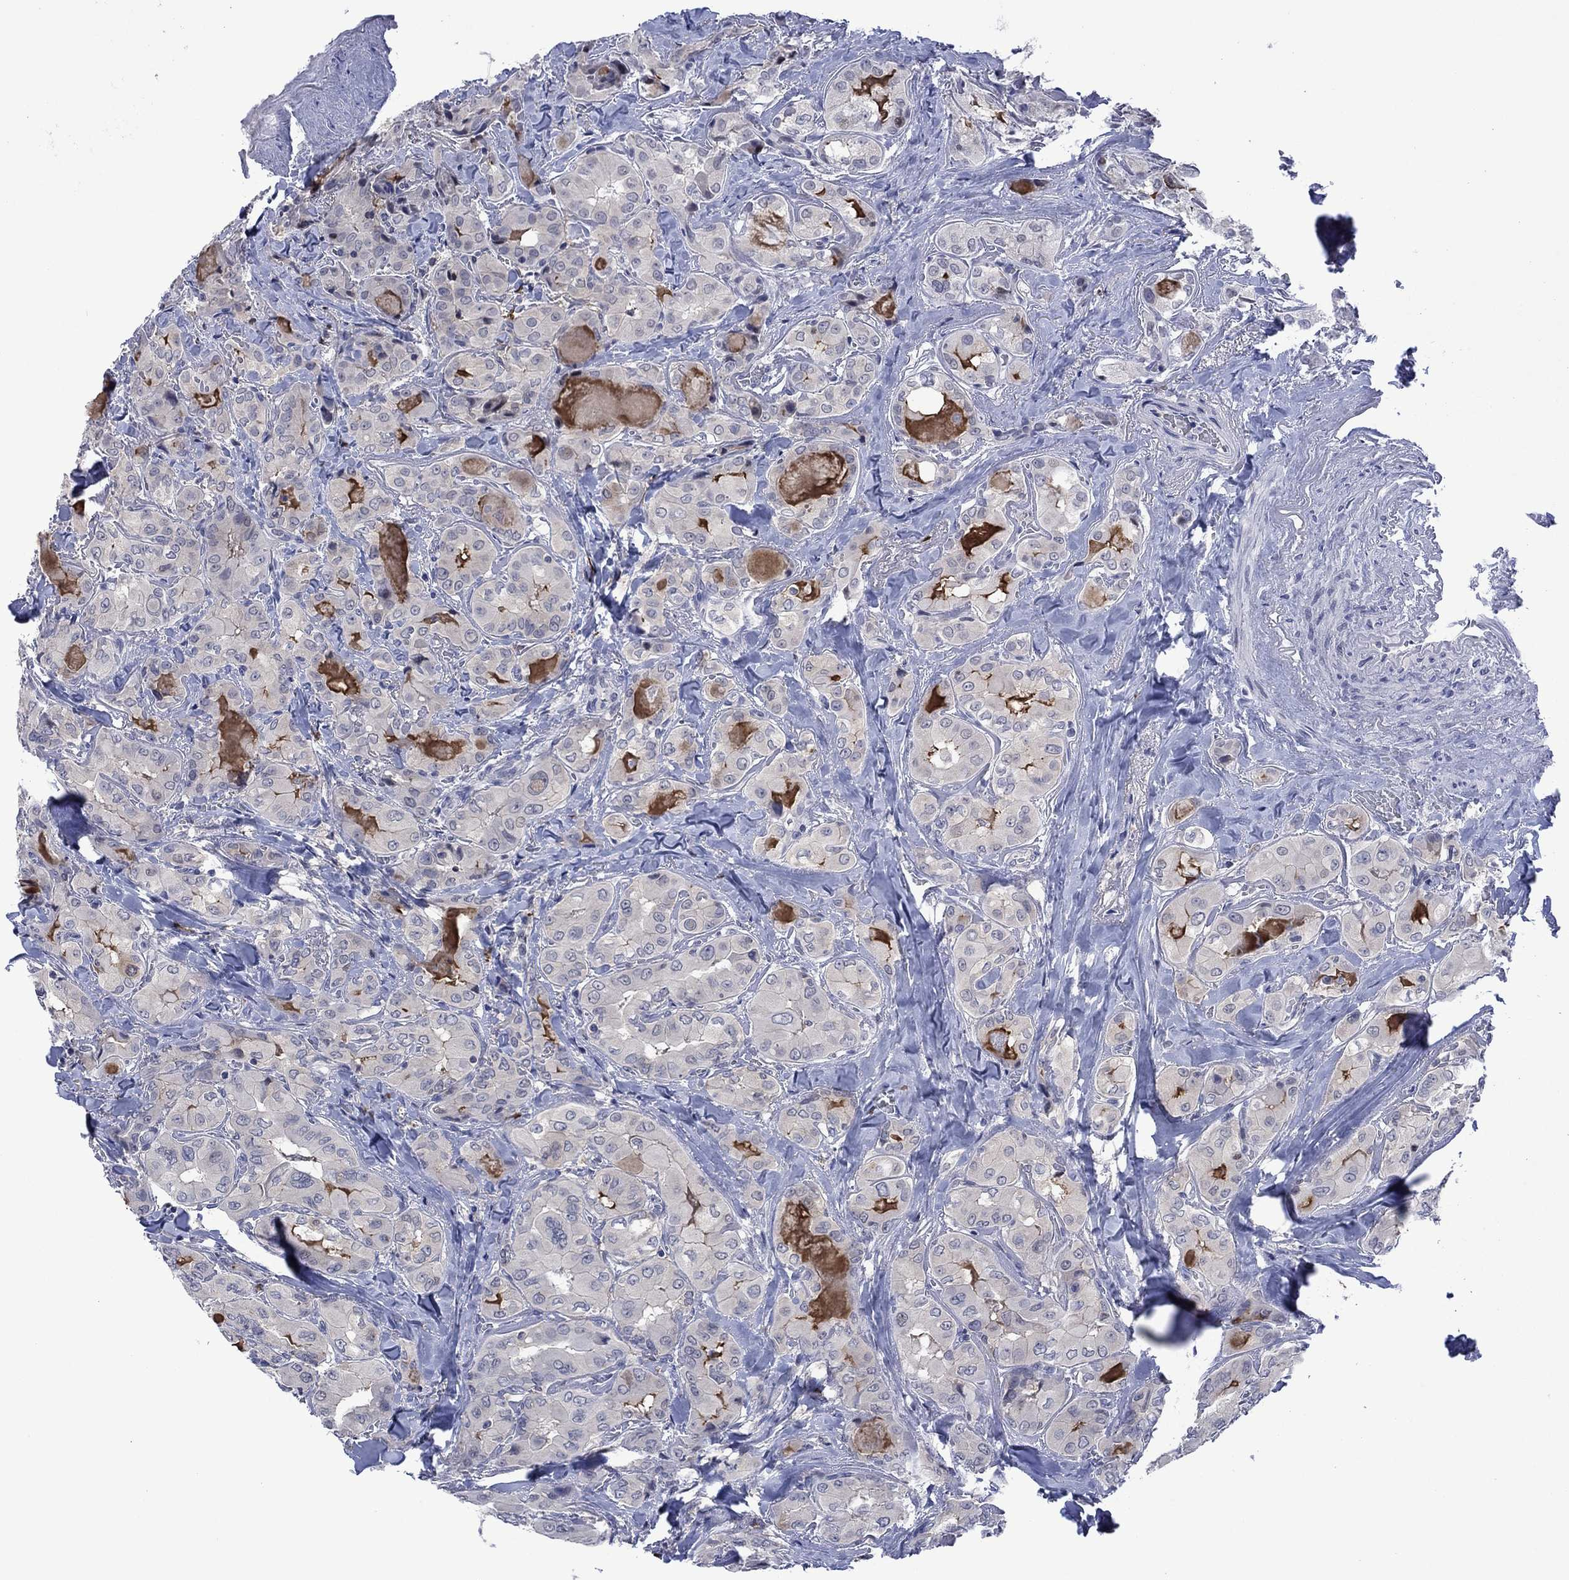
{"staining": {"intensity": "negative", "quantity": "none", "location": "none"}, "tissue": "thyroid cancer", "cell_type": "Tumor cells", "image_type": "cancer", "snomed": [{"axis": "morphology", "description": "Normal tissue, NOS"}, {"axis": "morphology", "description": "Papillary adenocarcinoma, NOS"}, {"axis": "topography", "description": "Thyroid gland"}], "caption": "Immunohistochemistry of thyroid cancer (papillary adenocarcinoma) displays no positivity in tumor cells.", "gene": "AGL", "patient": {"sex": "female", "age": 66}}